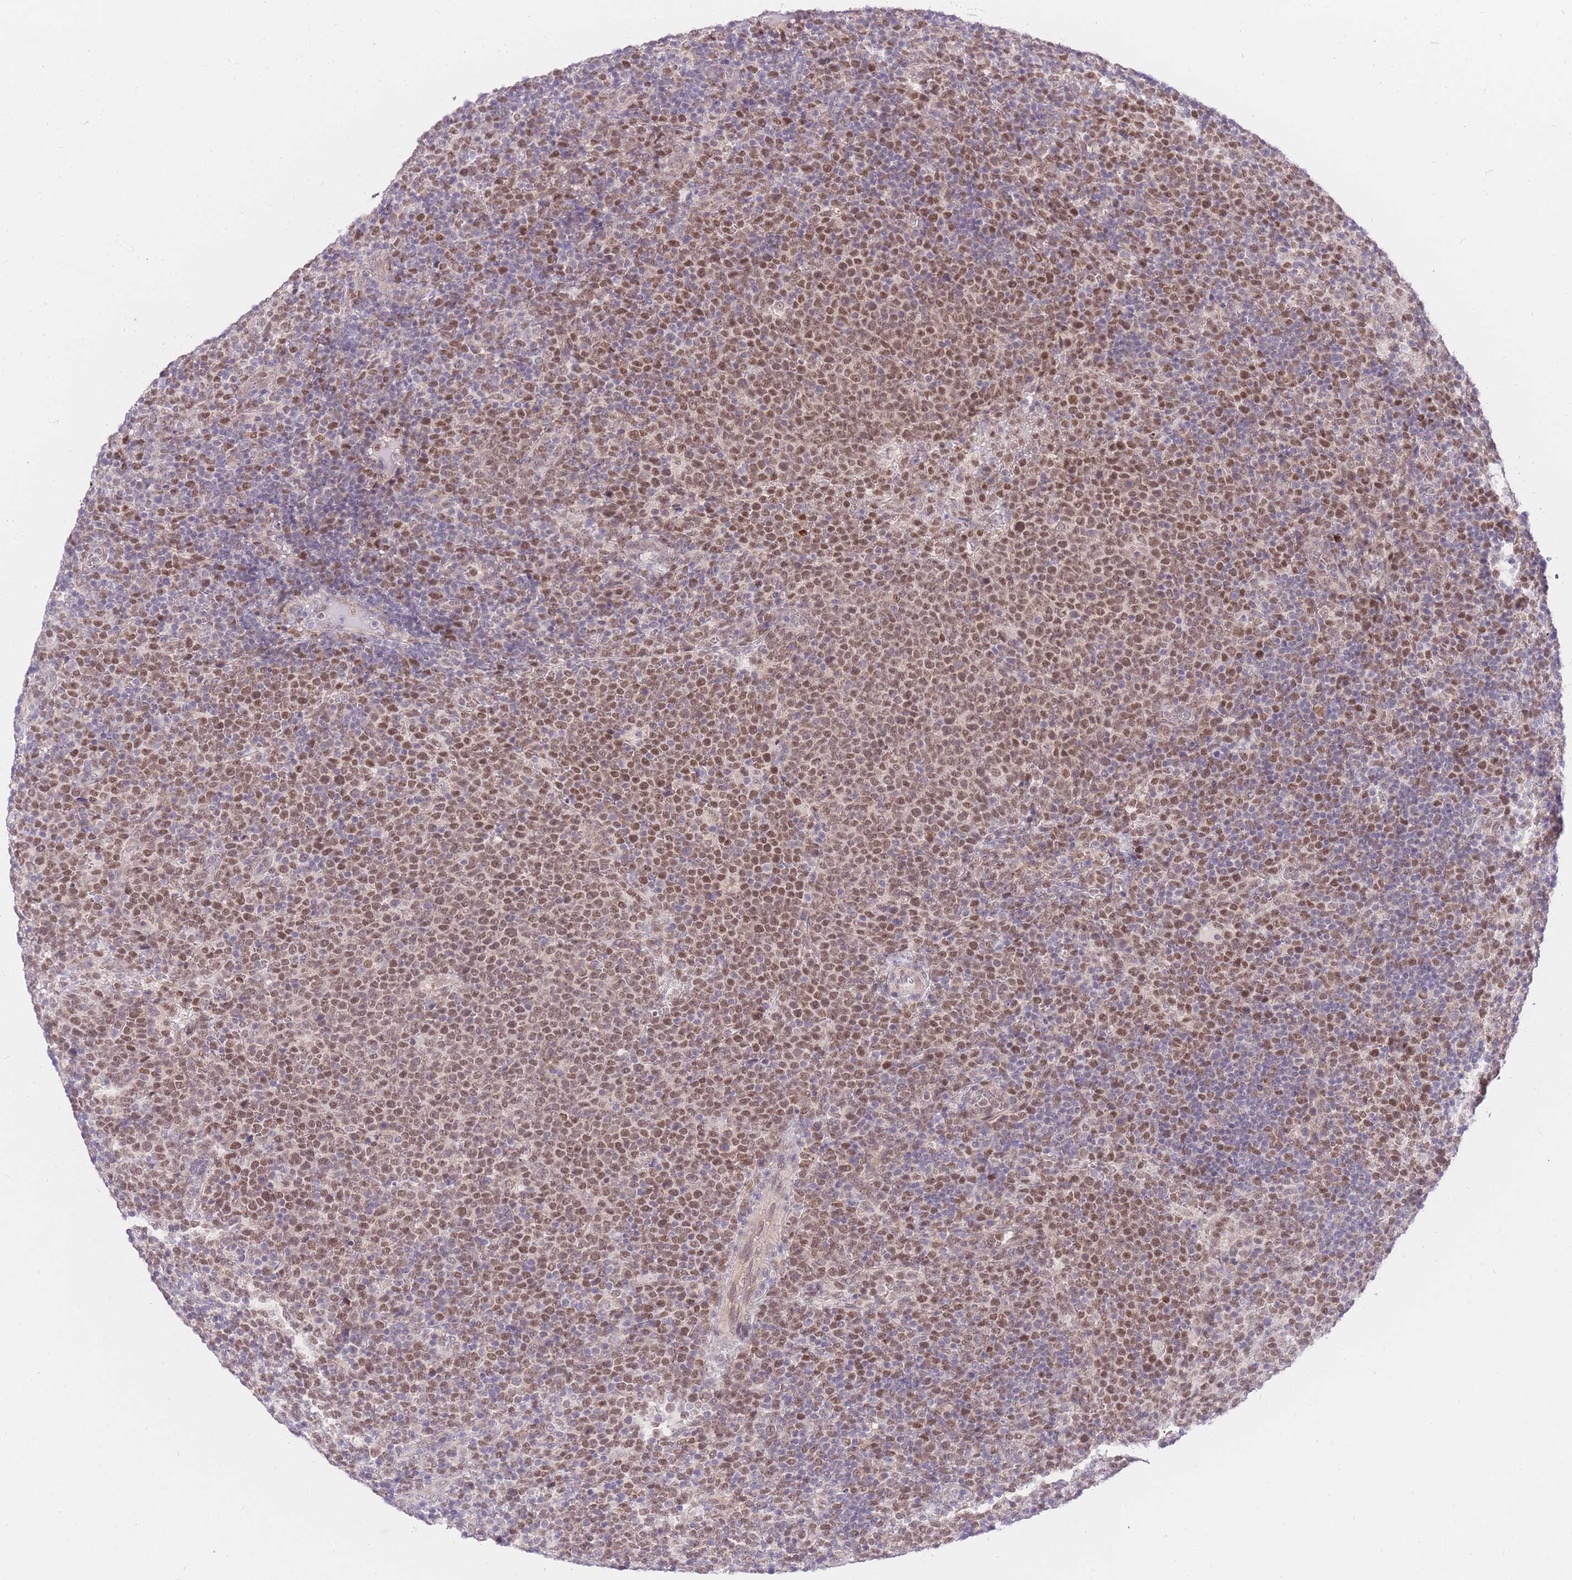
{"staining": {"intensity": "moderate", "quantity": ">75%", "location": "nuclear"}, "tissue": "lymphoma", "cell_type": "Tumor cells", "image_type": "cancer", "snomed": [{"axis": "morphology", "description": "Malignant lymphoma, non-Hodgkin's type, High grade"}, {"axis": "topography", "description": "Lymph node"}], "caption": "Immunohistochemistry (IHC) photomicrograph of neoplastic tissue: human lymphoma stained using immunohistochemistry demonstrates medium levels of moderate protein expression localized specifically in the nuclear of tumor cells, appearing as a nuclear brown color.", "gene": "UBXN7", "patient": {"sex": "male", "age": 61}}